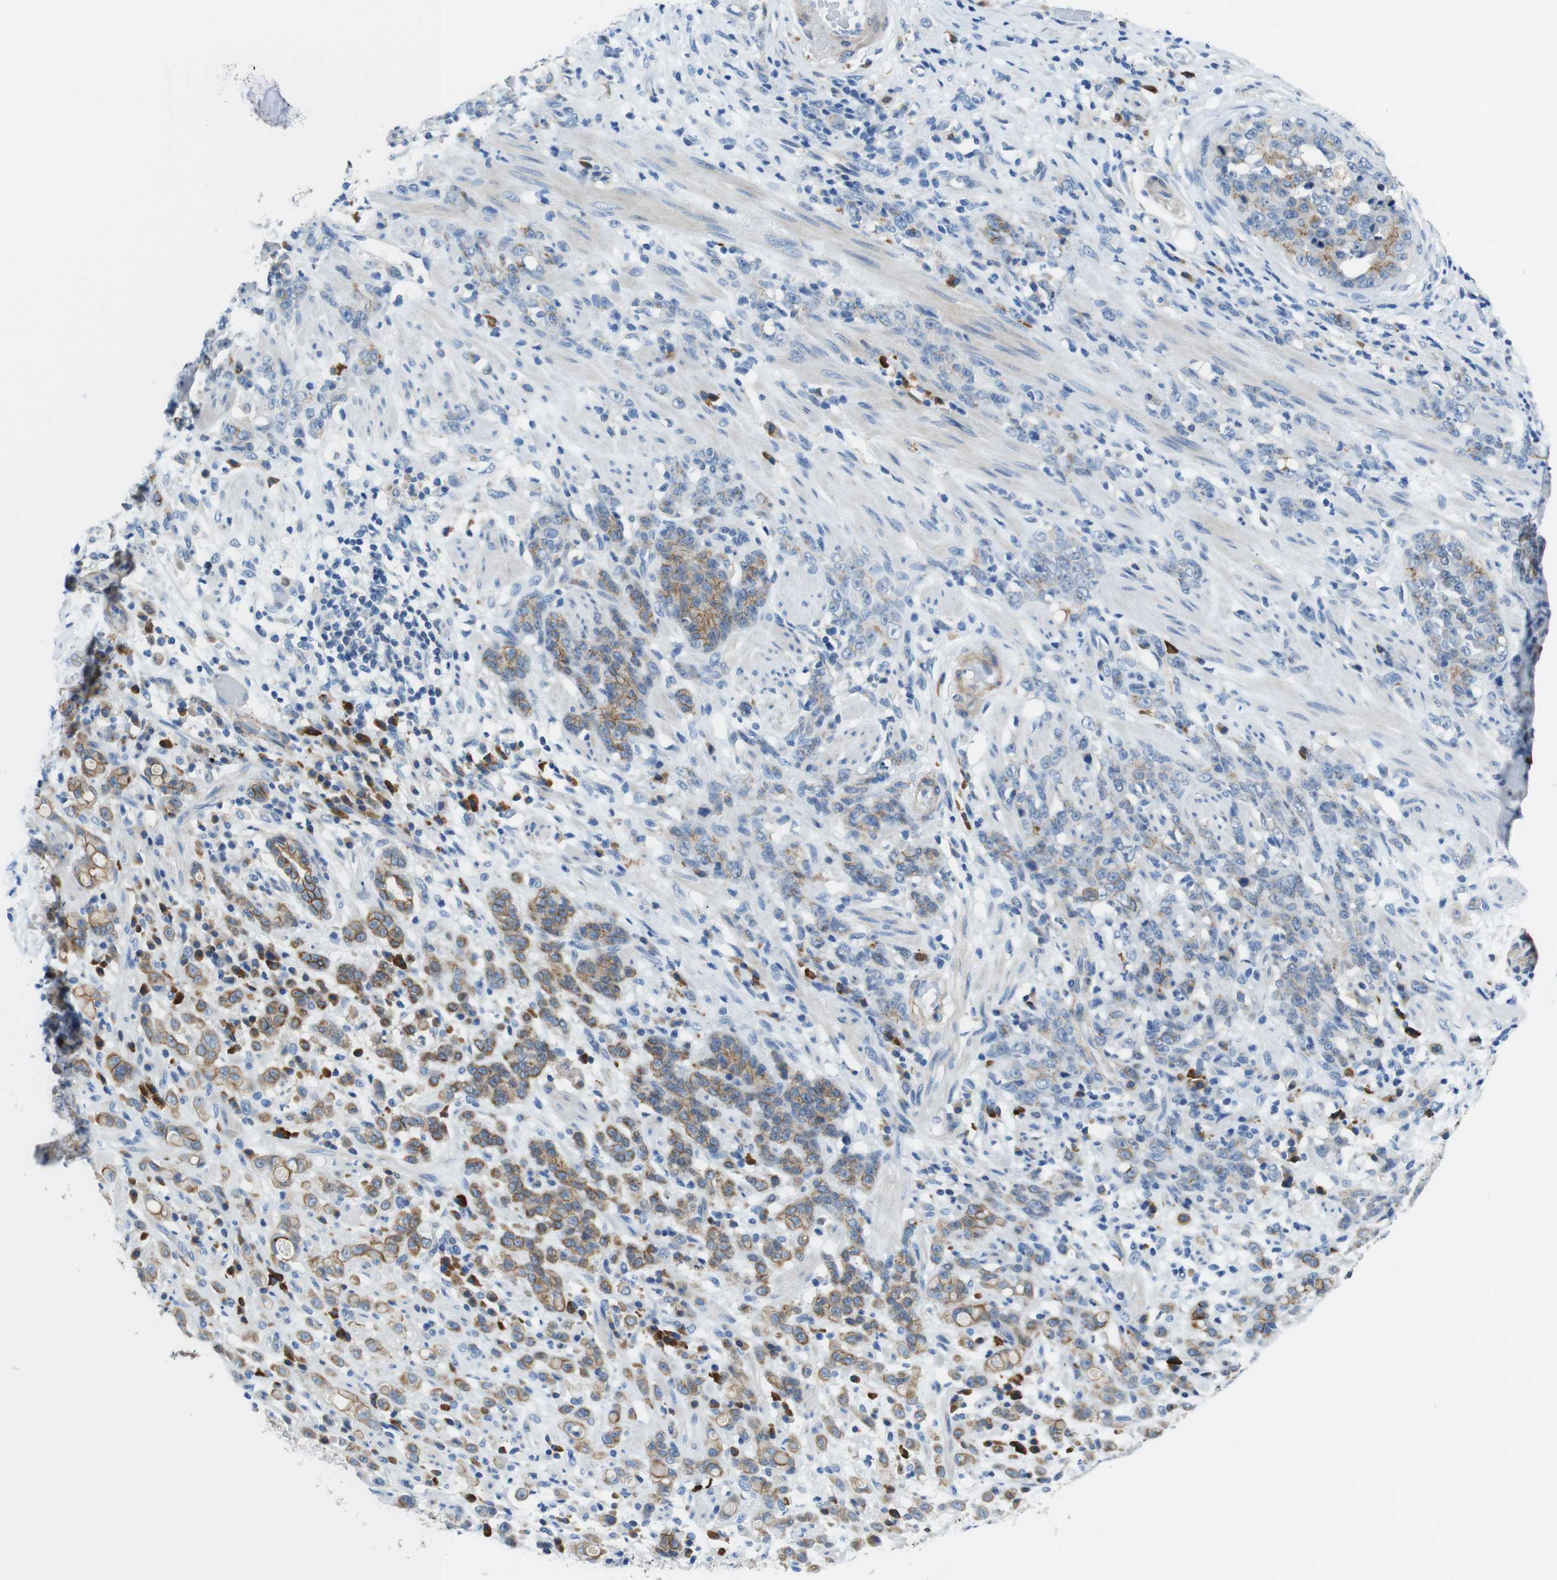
{"staining": {"intensity": "moderate", "quantity": "25%-75%", "location": "cytoplasmic/membranous"}, "tissue": "stomach cancer", "cell_type": "Tumor cells", "image_type": "cancer", "snomed": [{"axis": "morphology", "description": "Adenocarcinoma, NOS"}, {"axis": "topography", "description": "Stomach, lower"}], "caption": "Stomach cancer (adenocarcinoma) stained with a protein marker reveals moderate staining in tumor cells.", "gene": "CLMN", "patient": {"sex": "male", "age": 88}}